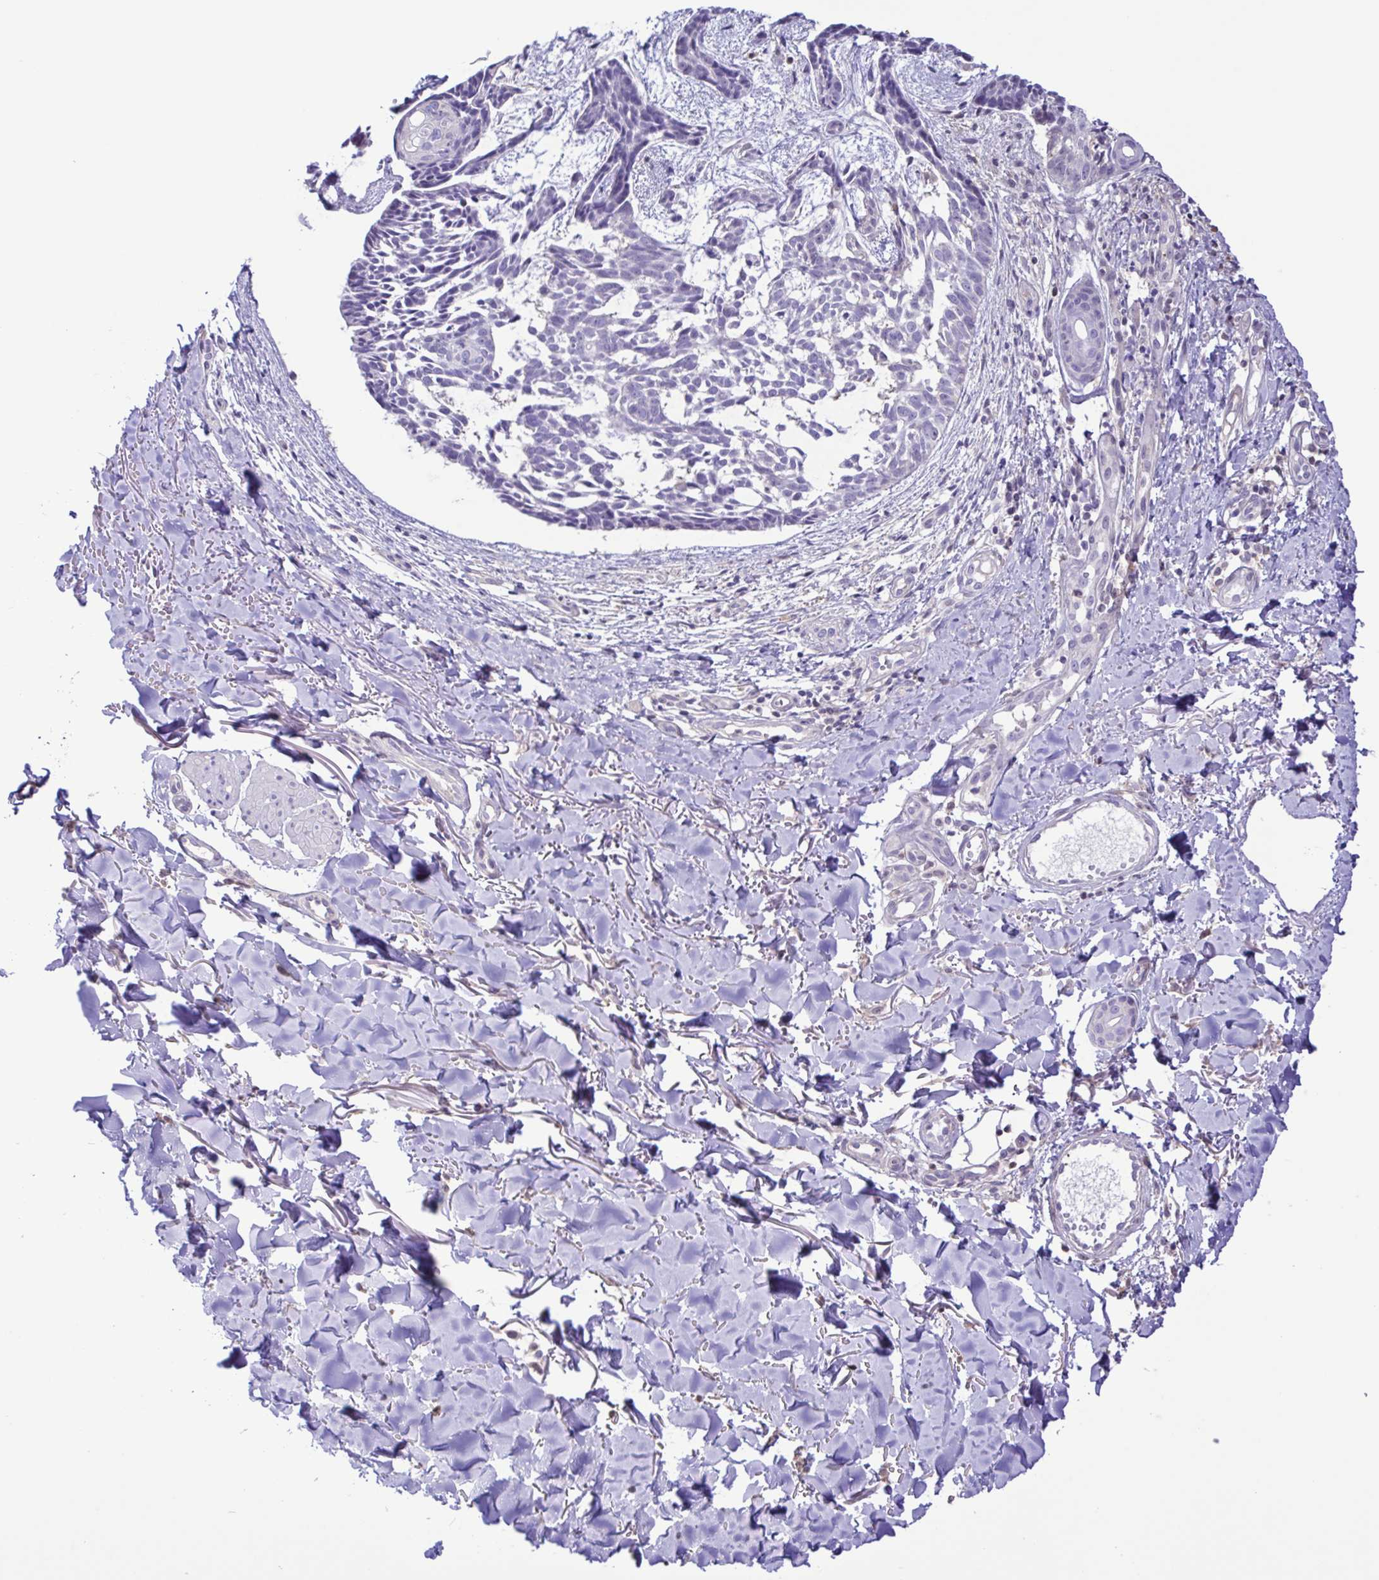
{"staining": {"intensity": "negative", "quantity": "none", "location": "none"}, "tissue": "skin cancer", "cell_type": "Tumor cells", "image_type": "cancer", "snomed": [{"axis": "morphology", "description": "Basal cell carcinoma"}, {"axis": "topography", "description": "Skin"}], "caption": "A high-resolution photomicrograph shows IHC staining of skin basal cell carcinoma, which exhibits no significant positivity in tumor cells. (DAB IHC, high magnification).", "gene": "CYP17A1", "patient": {"sex": "male", "age": 78}}